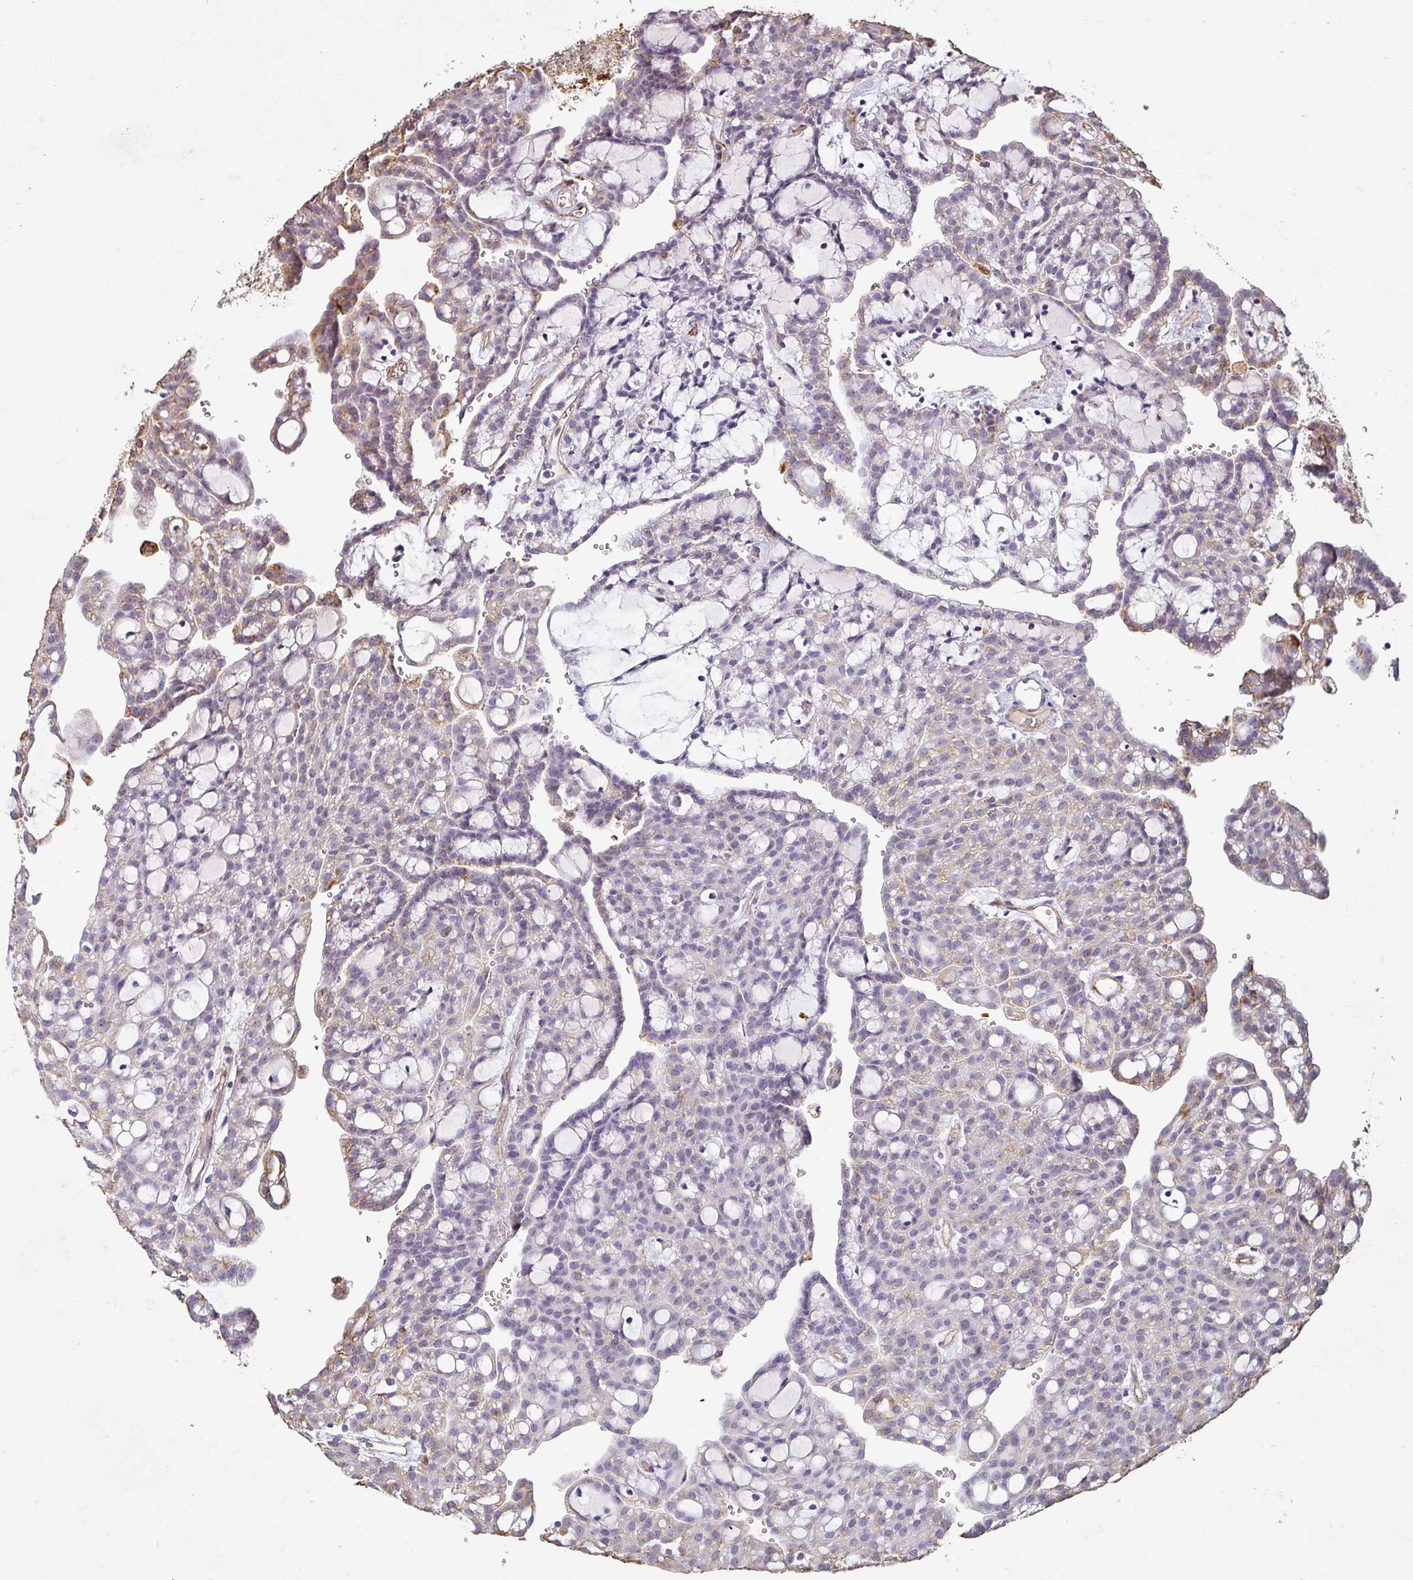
{"staining": {"intensity": "weak", "quantity": "<25%", "location": "cytoplasmic/membranous"}, "tissue": "renal cancer", "cell_type": "Tumor cells", "image_type": "cancer", "snomed": [{"axis": "morphology", "description": "Adenocarcinoma, NOS"}, {"axis": "topography", "description": "Kidney"}], "caption": "Micrograph shows no protein staining in tumor cells of adenocarcinoma (renal) tissue.", "gene": "ZNF280C", "patient": {"sex": "male", "age": 63}}